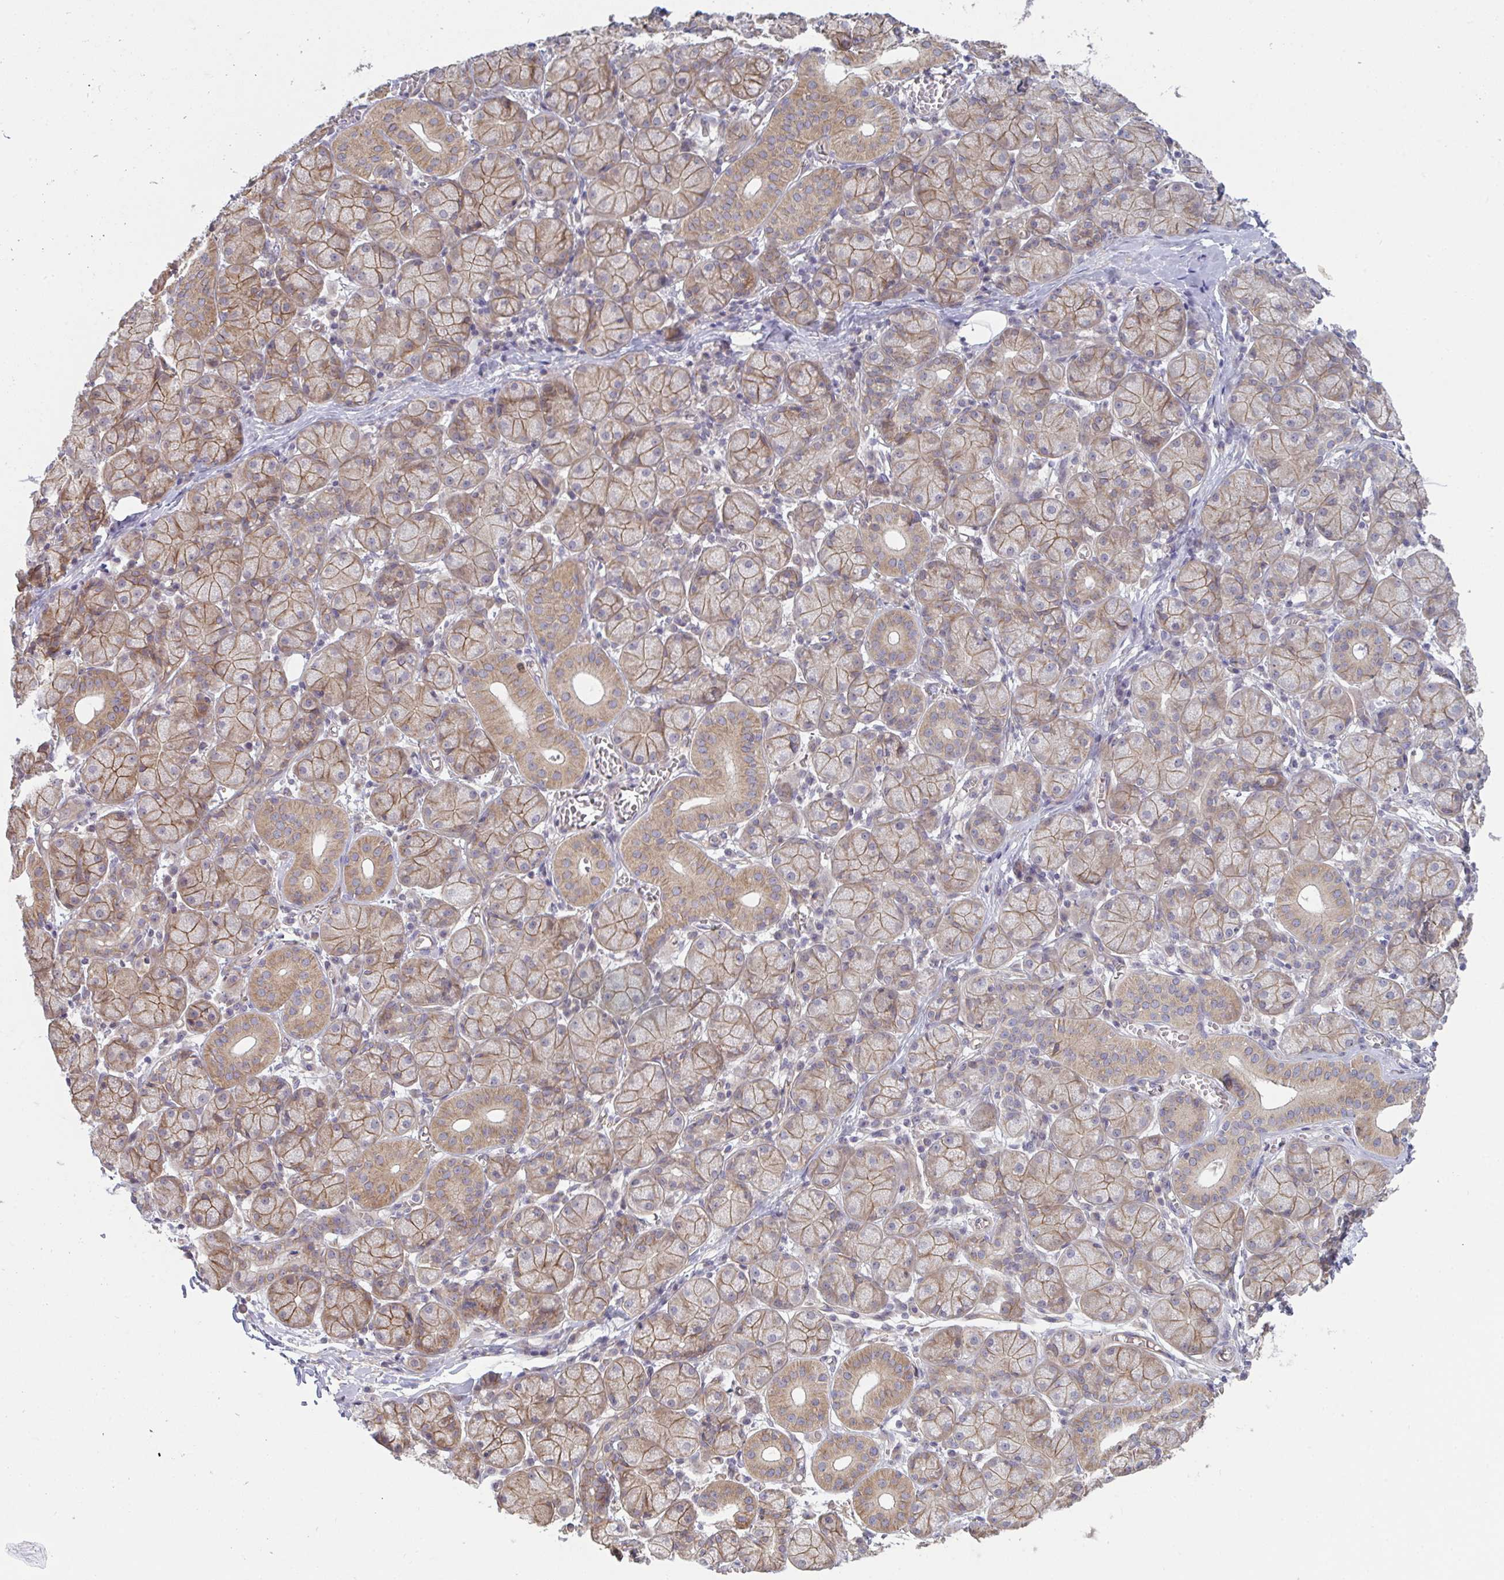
{"staining": {"intensity": "moderate", "quantity": ">75%", "location": "cytoplasmic/membranous"}, "tissue": "salivary gland", "cell_type": "Glandular cells", "image_type": "normal", "snomed": [{"axis": "morphology", "description": "Normal tissue, NOS"}, {"axis": "topography", "description": "Salivary gland"}], "caption": "Protein staining of normal salivary gland shows moderate cytoplasmic/membranous positivity in approximately >75% of glandular cells. (IHC, brightfield microscopy, high magnification).", "gene": "CASP9", "patient": {"sex": "female", "age": 24}}